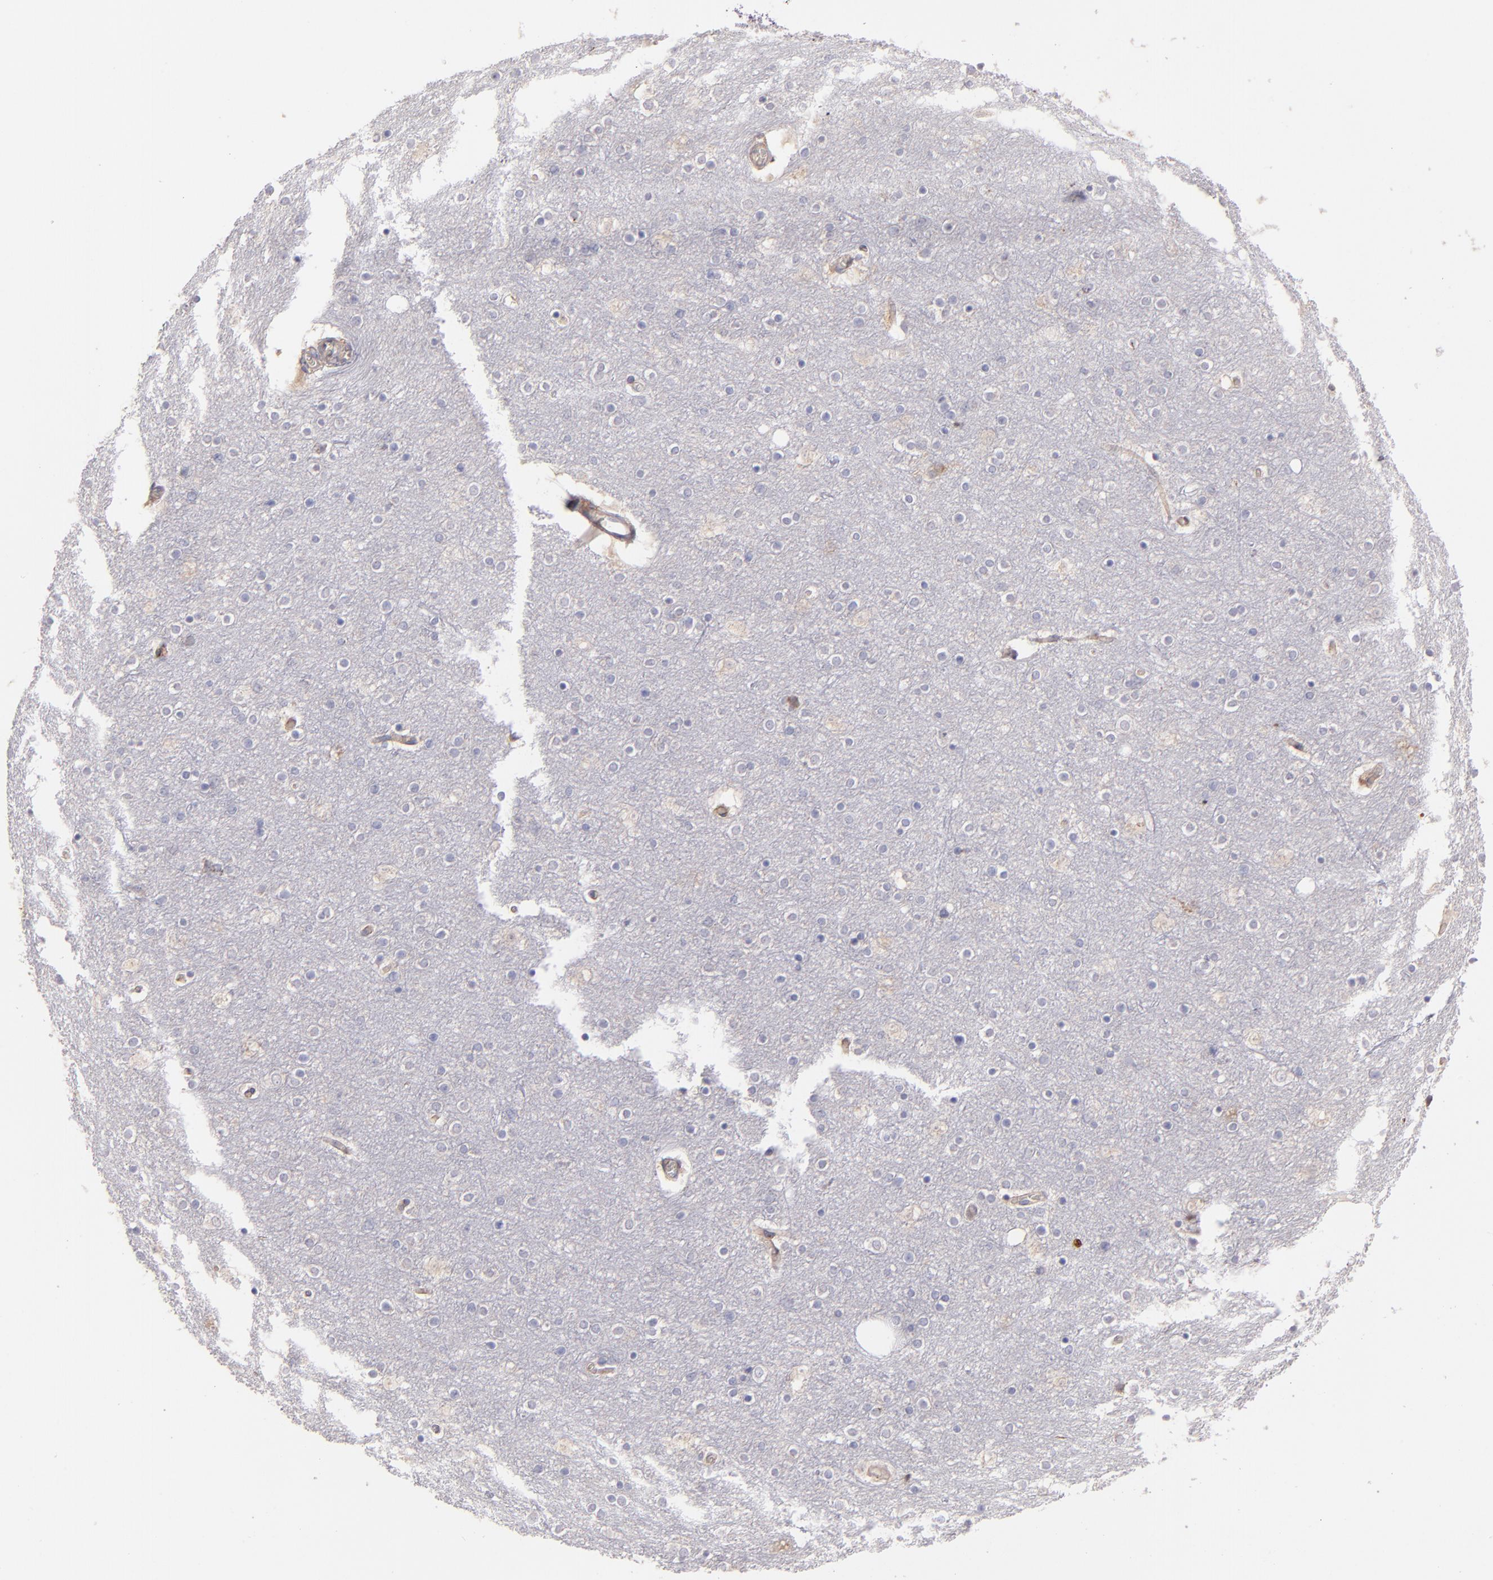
{"staining": {"intensity": "weak", "quantity": "25%-75%", "location": "cytoplasmic/membranous"}, "tissue": "cerebral cortex", "cell_type": "Endothelial cells", "image_type": "normal", "snomed": [{"axis": "morphology", "description": "Normal tissue, NOS"}, {"axis": "topography", "description": "Cerebral cortex"}], "caption": "Immunohistochemistry (IHC) of benign human cerebral cortex displays low levels of weak cytoplasmic/membranous expression in approximately 25%-75% of endothelial cells. (DAB IHC with brightfield microscopy, high magnification).", "gene": "IFIH1", "patient": {"sex": "female", "age": 54}}